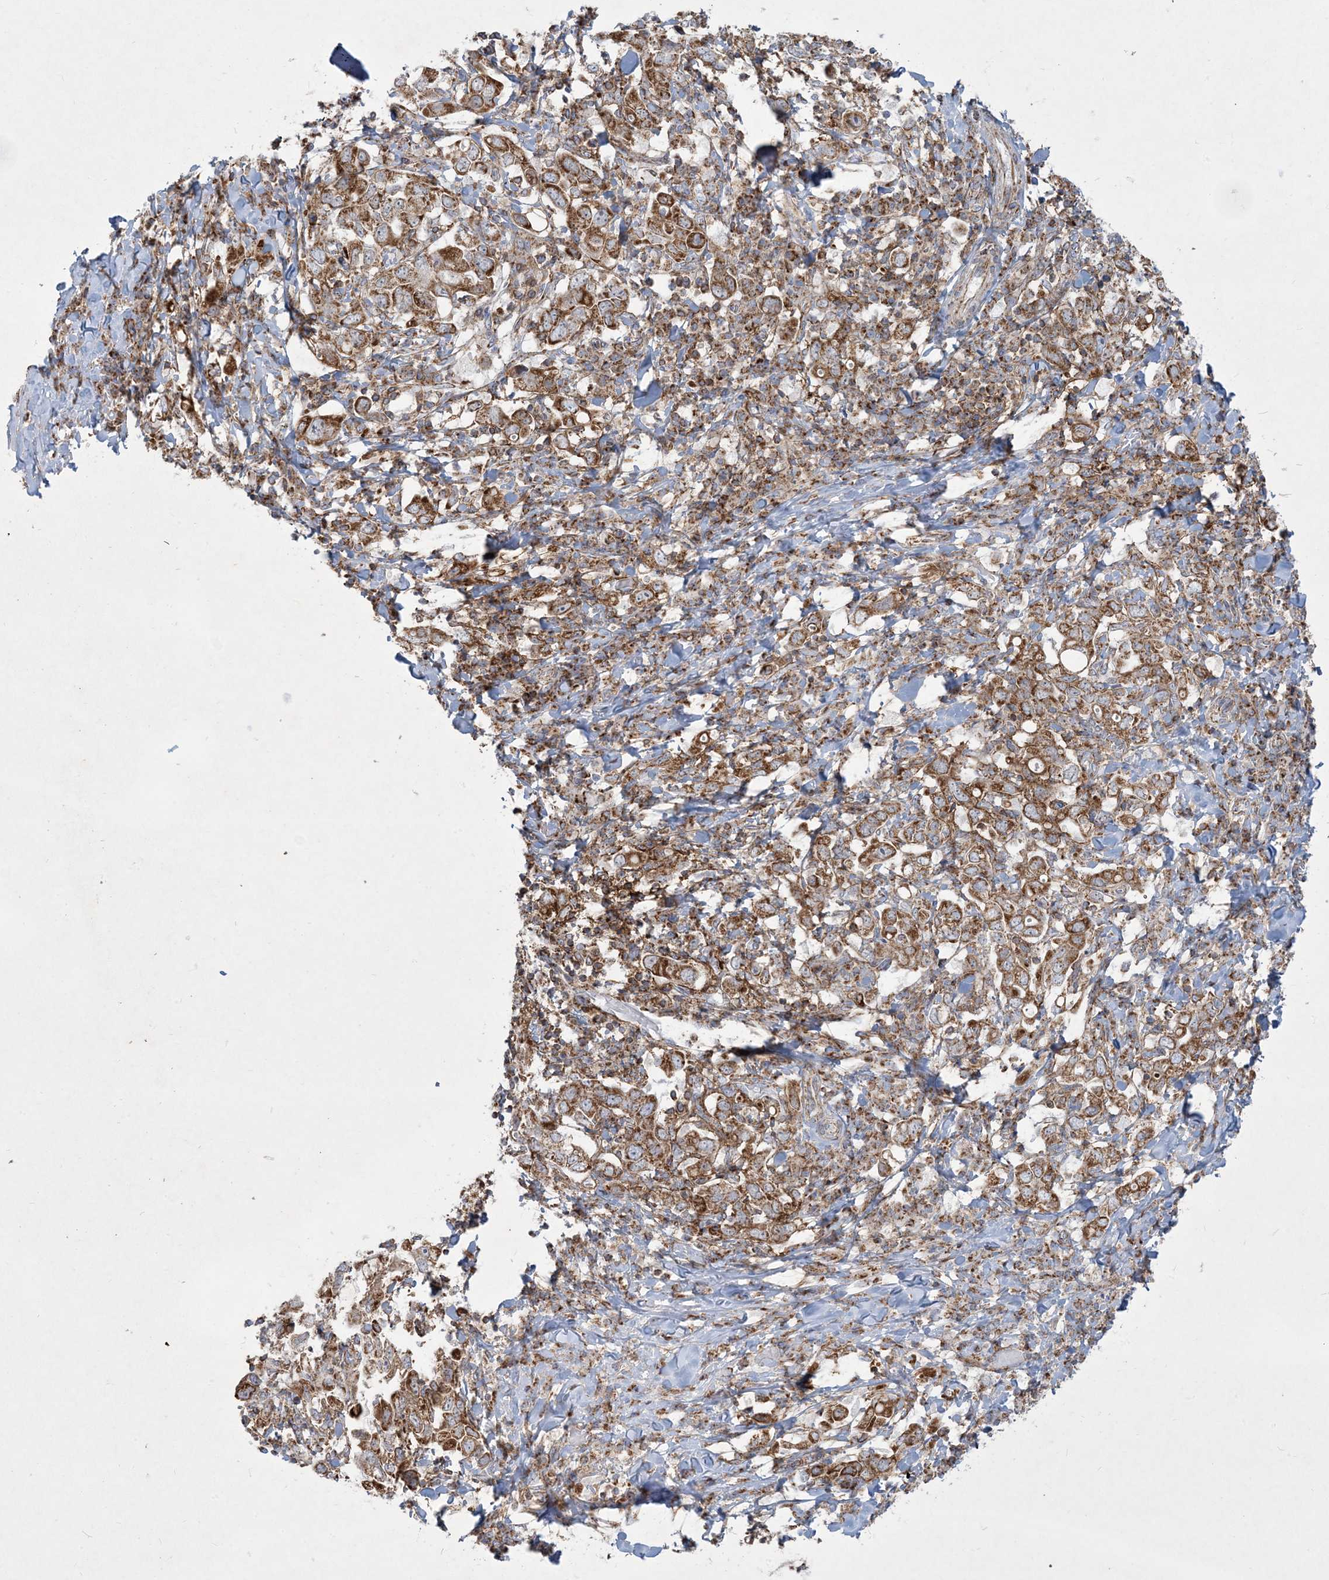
{"staining": {"intensity": "moderate", "quantity": ">75%", "location": "cytoplasmic/membranous"}, "tissue": "stomach cancer", "cell_type": "Tumor cells", "image_type": "cancer", "snomed": [{"axis": "morphology", "description": "Adenocarcinoma, NOS"}, {"axis": "topography", "description": "Stomach, upper"}], "caption": "Human adenocarcinoma (stomach) stained with a protein marker reveals moderate staining in tumor cells.", "gene": "BEND4", "patient": {"sex": "male", "age": 62}}